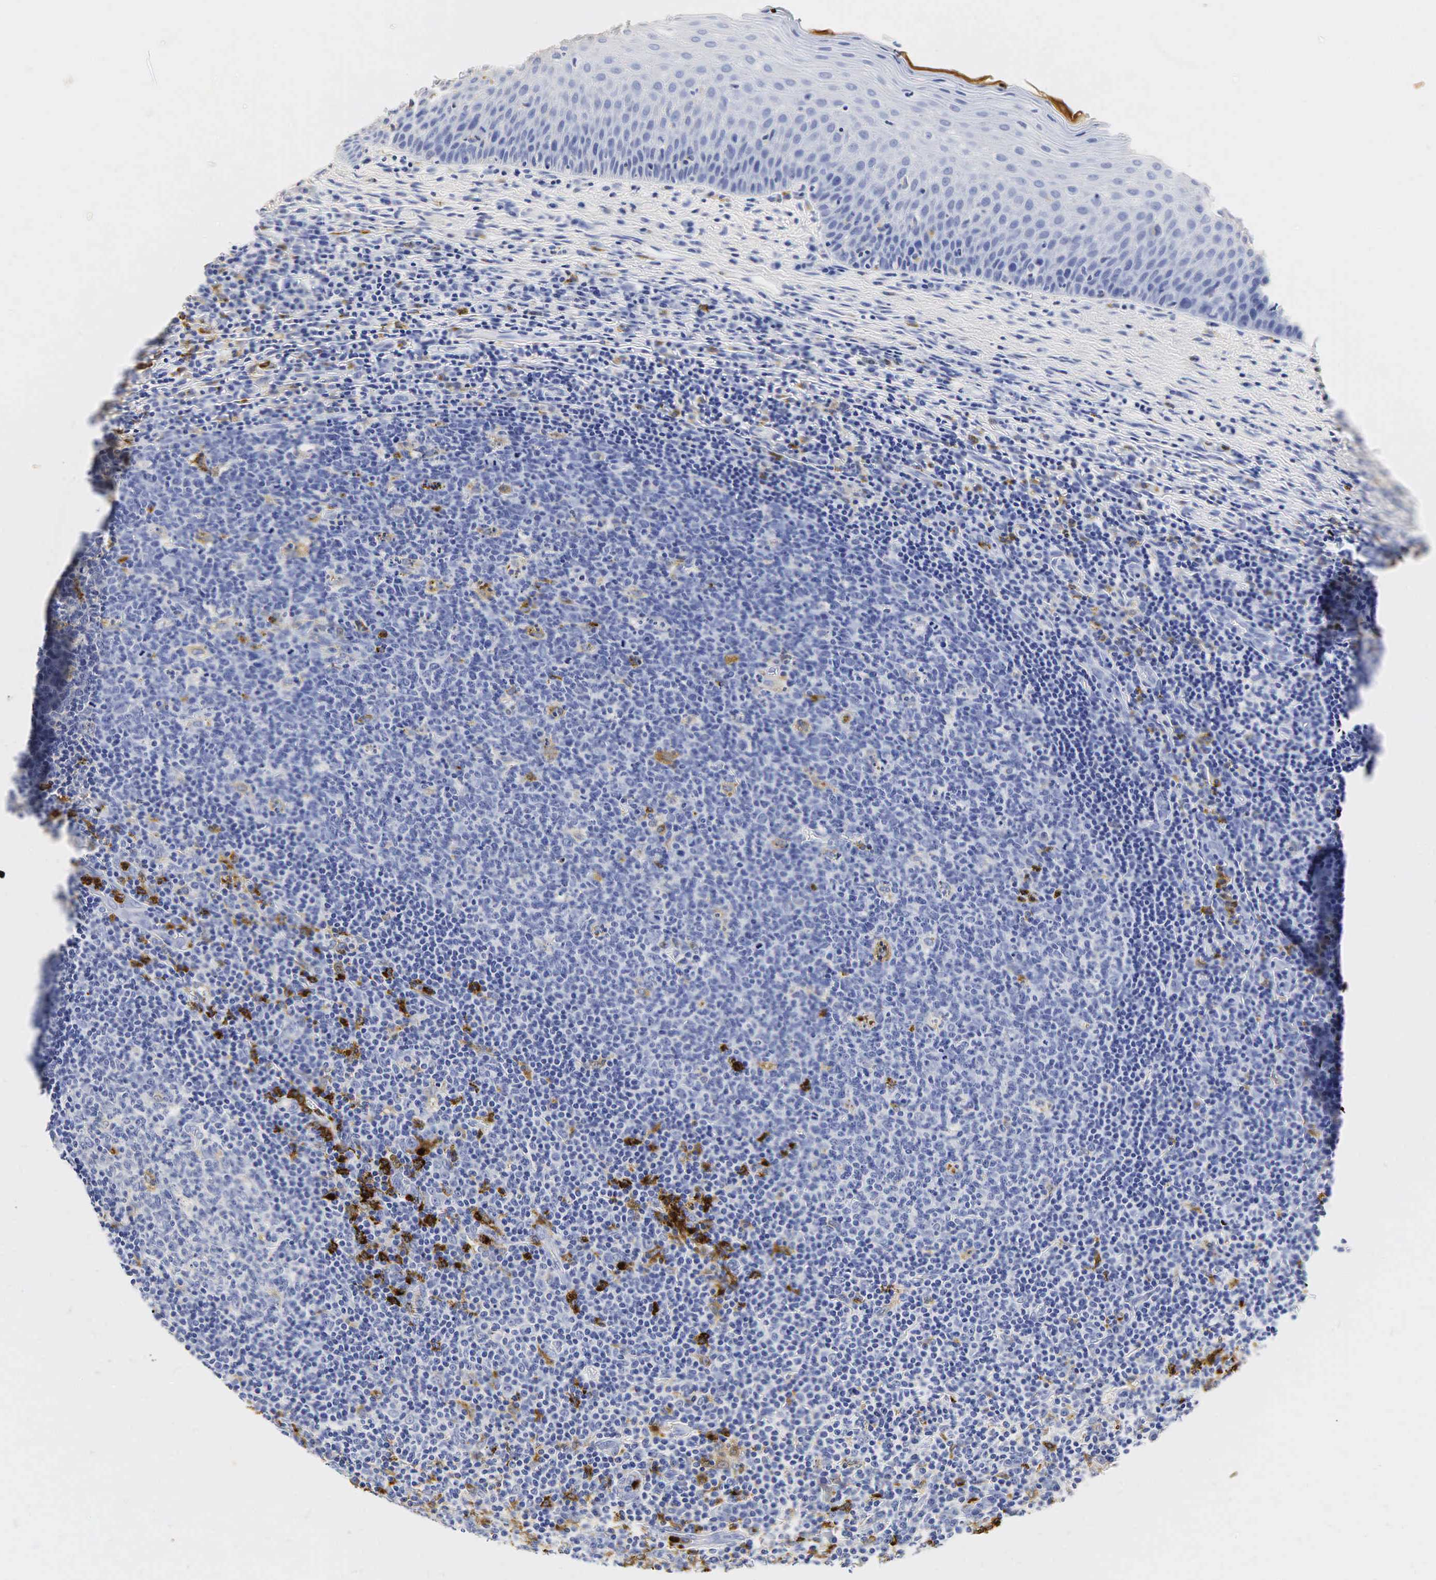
{"staining": {"intensity": "weak", "quantity": "<25%", "location": "cytoplasmic/membranous"}, "tissue": "tonsil", "cell_type": "Germinal center cells", "image_type": "normal", "snomed": [{"axis": "morphology", "description": "Normal tissue, NOS"}, {"axis": "topography", "description": "Tonsil"}], "caption": "Immunohistochemistry (IHC) micrograph of unremarkable human tonsil stained for a protein (brown), which demonstrates no staining in germinal center cells. (DAB (3,3'-diaminobenzidine) immunohistochemistry (IHC) visualized using brightfield microscopy, high magnification).", "gene": "LYZ", "patient": {"sex": "male", "age": 6}}